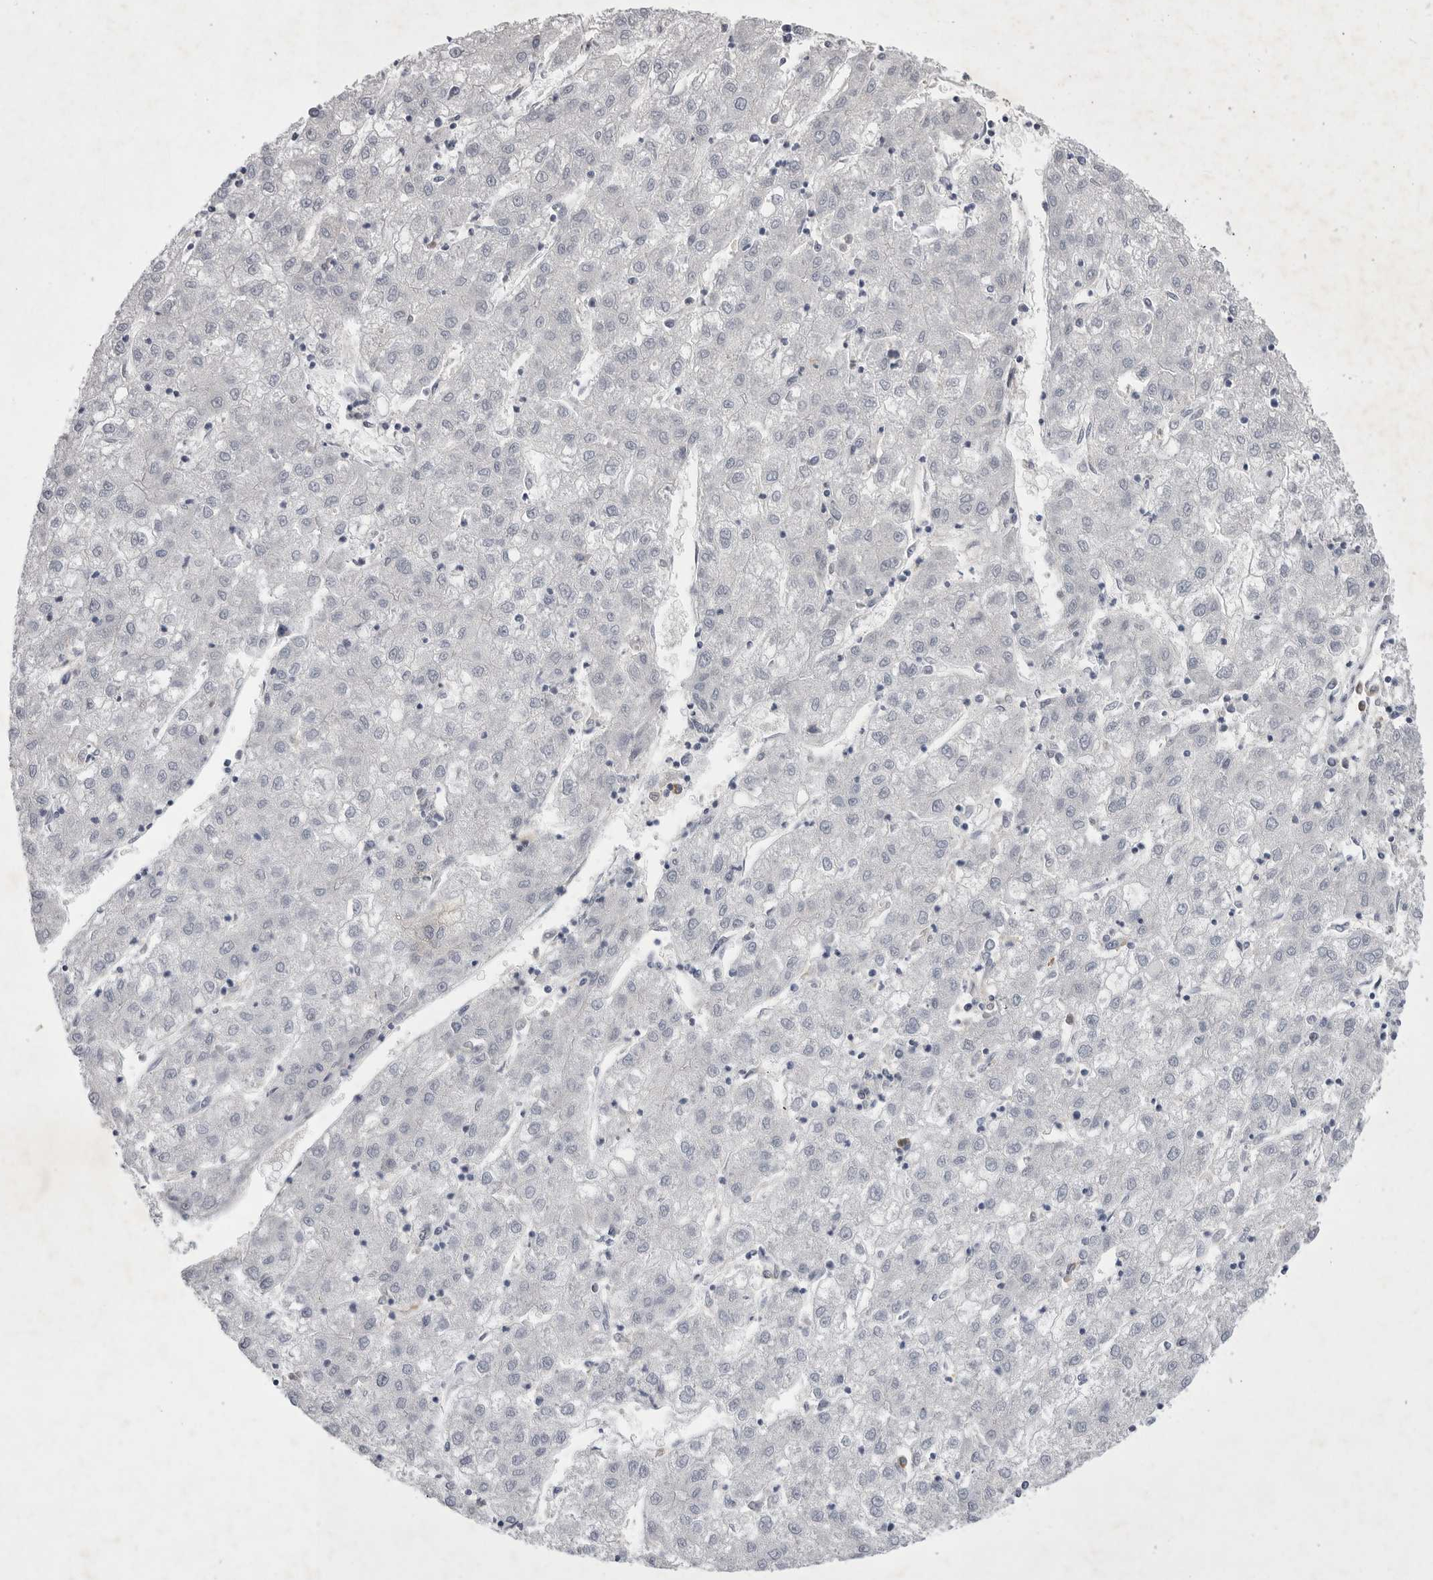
{"staining": {"intensity": "negative", "quantity": "none", "location": "none"}, "tissue": "liver cancer", "cell_type": "Tumor cells", "image_type": "cancer", "snomed": [{"axis": "morphology", "description": "Carcinoma, Hepatocellular, NOS"}, {"axis": "topography", "description": "Liver"}], "caption": "The immunohistochemistry (IHC) photomicrograph has no significant staining in tumor cells of liver cancer tissue. (Stains: DAB immunohistochemistry with hematoxylin counter stain, Microscopy: brightfield microscopy at high magnification).", "gene": "SIGLEC10", "patient": {"sex": "male", "age": 72}}